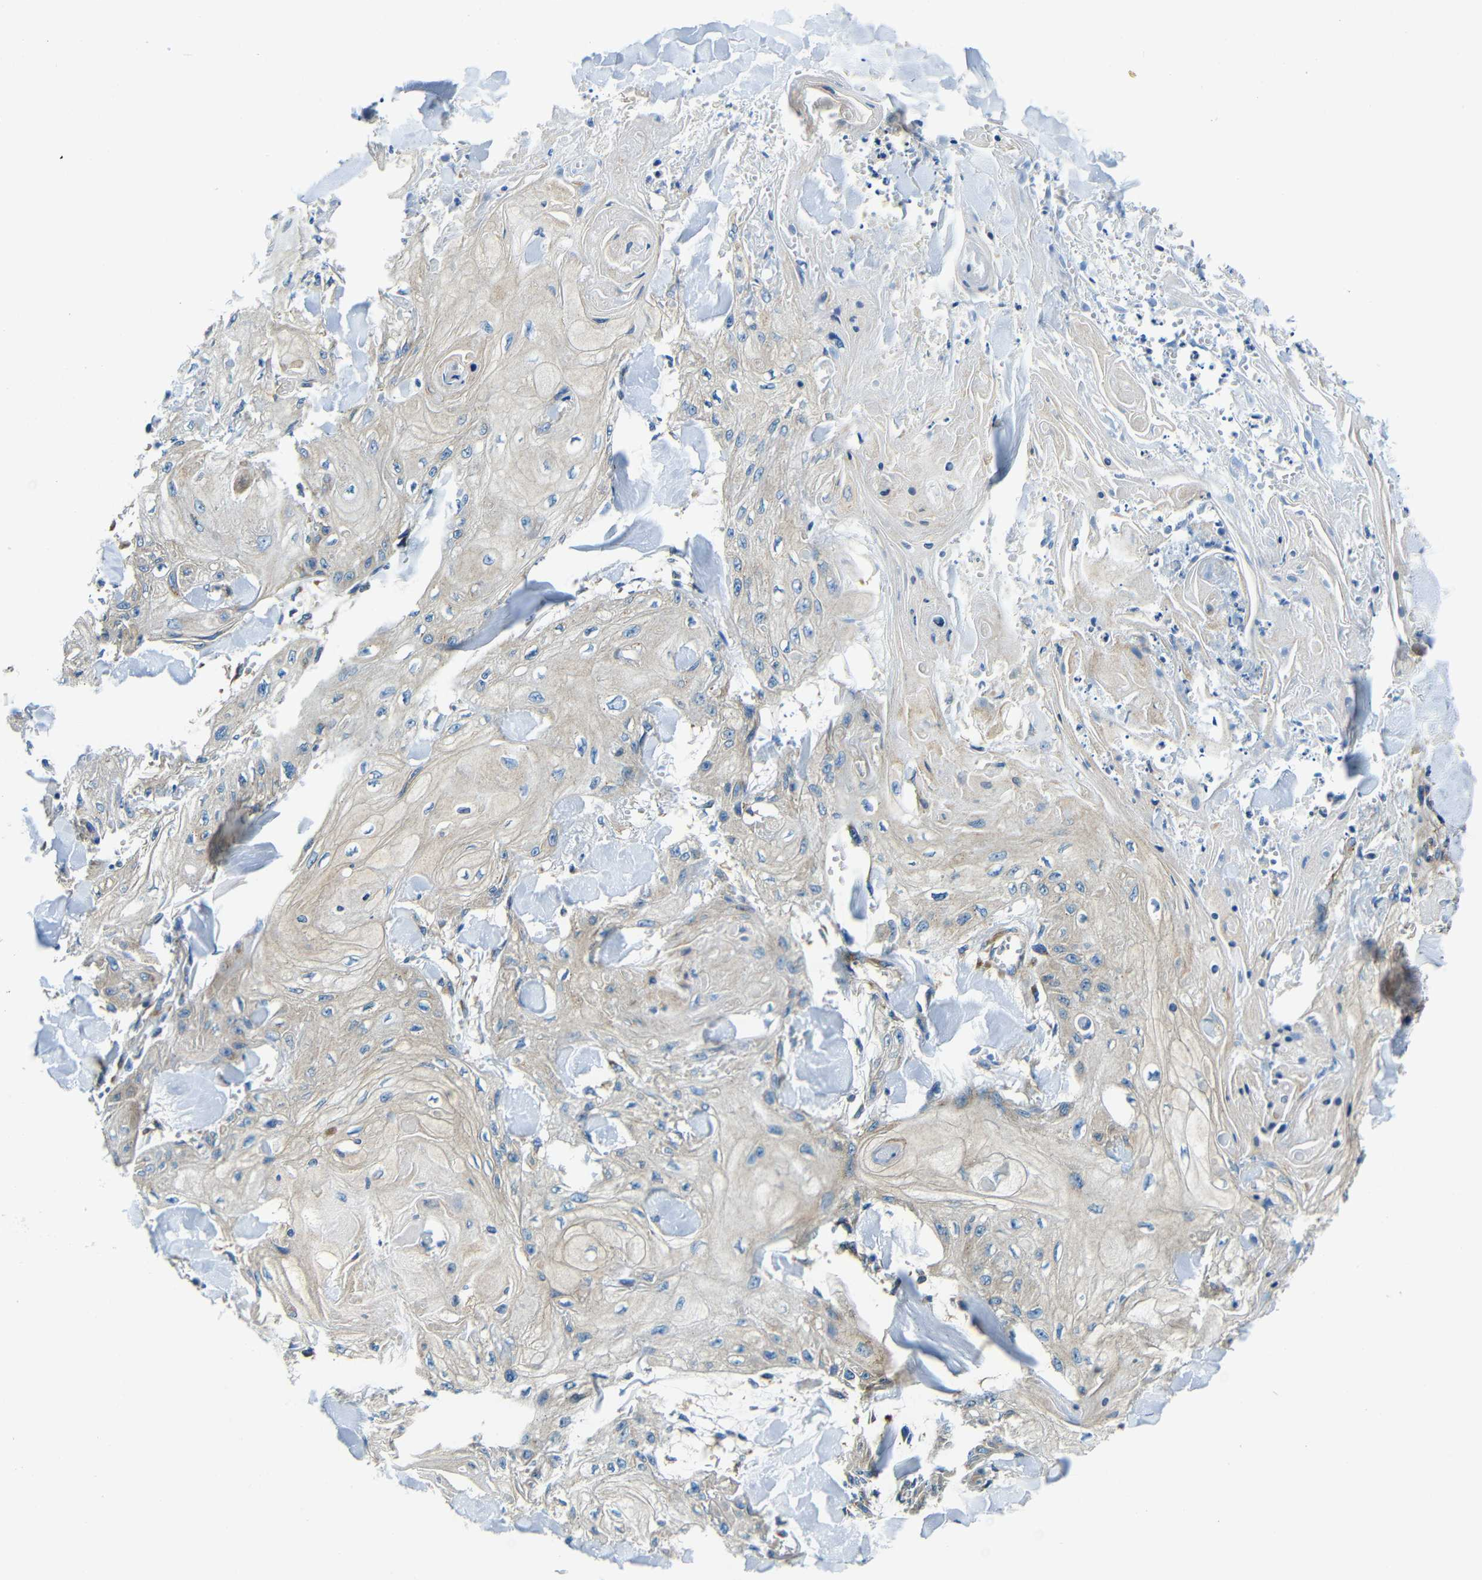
{"staining": {"intensity": "weak", "quantity": ">75%", "location": "cytoplasmic/membranous"}, "tissue": "skin cancer", "cell_type": "Tumor cells", "image_type": "cancer", "snomed": [{"axis": "morphology", "description": "Squamous cell carcinoma, NOS"}, {"axis": "topography", "description": "Skin"}], "caption": "The image displays immunohistochemical staining of skin squamous cell carcinoma. There is weak cytoplasmic/membranous staining is present in approximately >75% of tumor cells.", "gene": "USO1", "patient": {"sex": "male", "age": 74}}